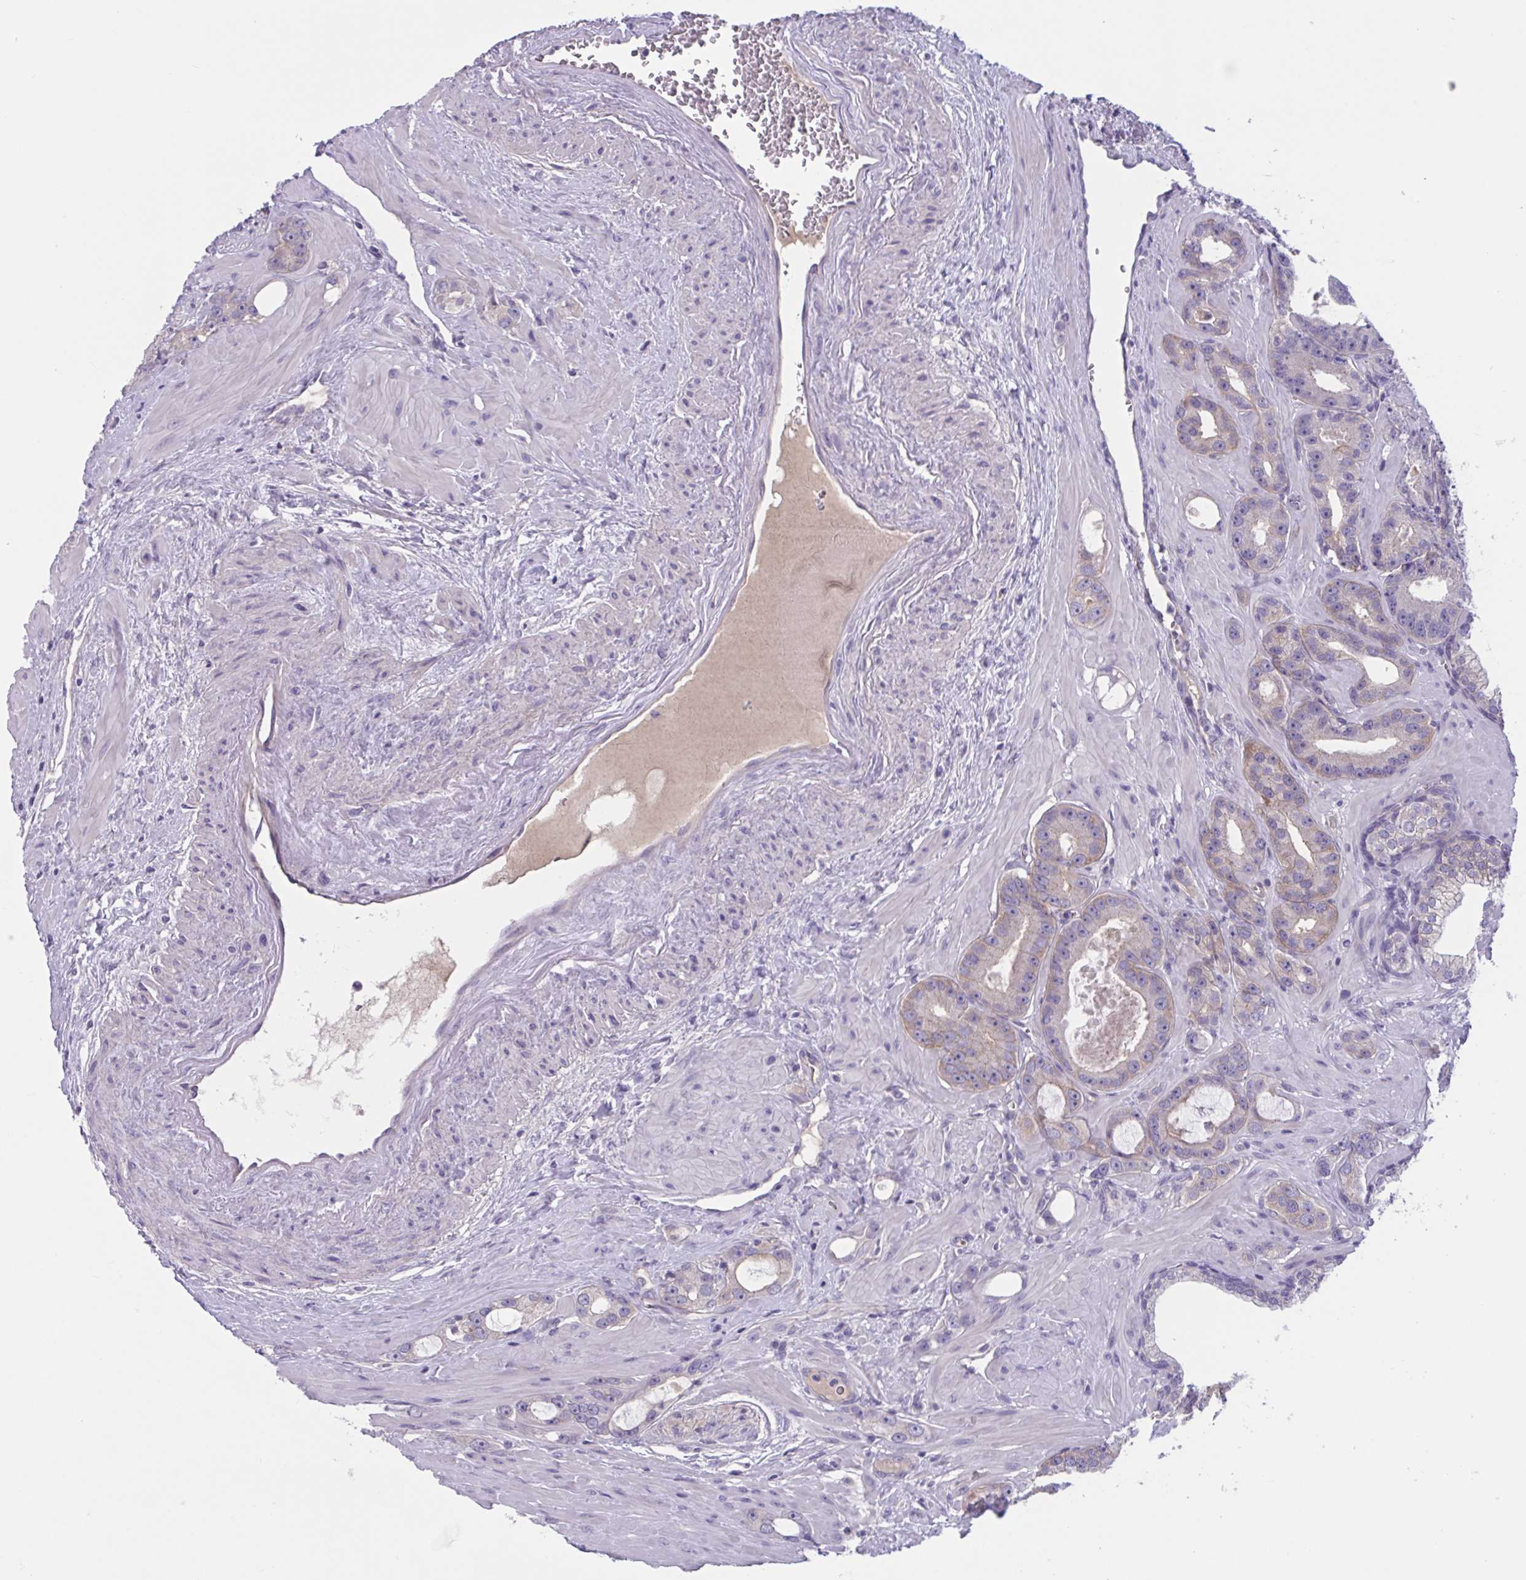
{"staining": {"intensity": "weak", "quantity": "<25%", "location": "cytoplasmic/membranous"}, "tissue": "prostate cancer", "cell_type": "Tumor cells", "image_type": "cancer", "snomed": [{"axis": "morphology", "description": "Adenocarcinoma, High grade"}, {"axis": "topography", "description": "Prostate"}], "caption": "Tumor cells are negative for brown protein staining in adenocarcinoma (high-grade) (prostate). Brightfield microscopy of IHC stained with DAB (brown) and hematoxylin (blue), captured at high magnification.", "gene": "TTC7B", "patient": {"sex": "male", "age": 65}}